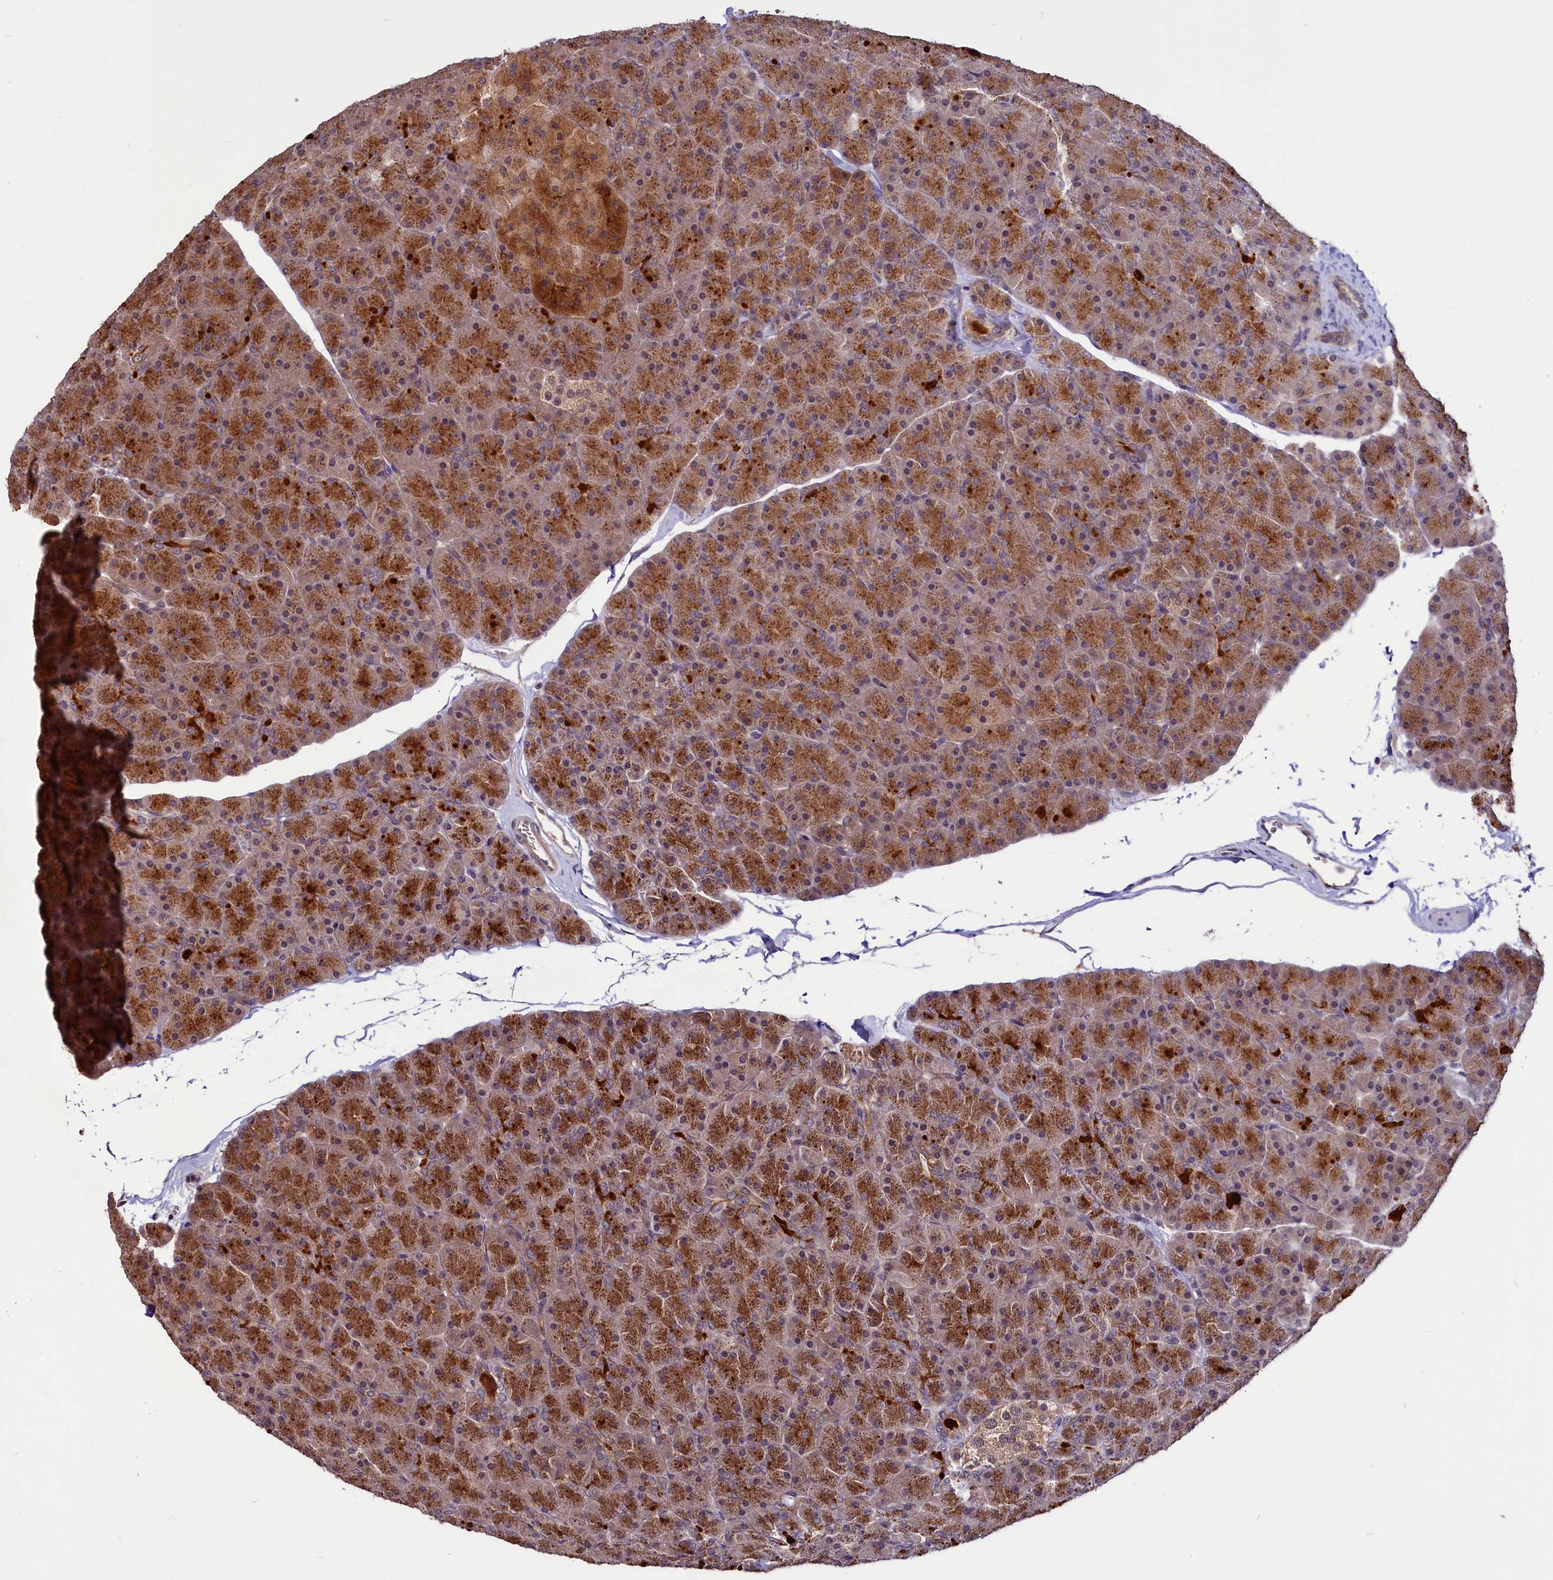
{"staining": {"intensity": "strong", "quantity": ">75%", "location": "cytoplasmic/membranous"}, "tissue": "pancreas", "cell_type": "Exocrine glandular cells", "image_type": "normal", "snomed": [{"axis": "morphology", "description": "Normal tissue, NOS"}, {"axis": "topography", "description": "Pancreas"}], "caption": "Immunohistochemistry (IHC) staining of unremarkable pancreas, which exhibits high levels of strong cytoplasmic/membranous positivity in approximately >75% of exocrine glandular cells indicating strong cytoplasmic/membranous protein staining. The staining was performed using DAB (3,3'-diaminobenzidine) (brown) for protein detection and nuclei were counterstained in hematoxylin (blue).", "gene": "UBE3A", "patient": {"sex": "male", "age": 36}}